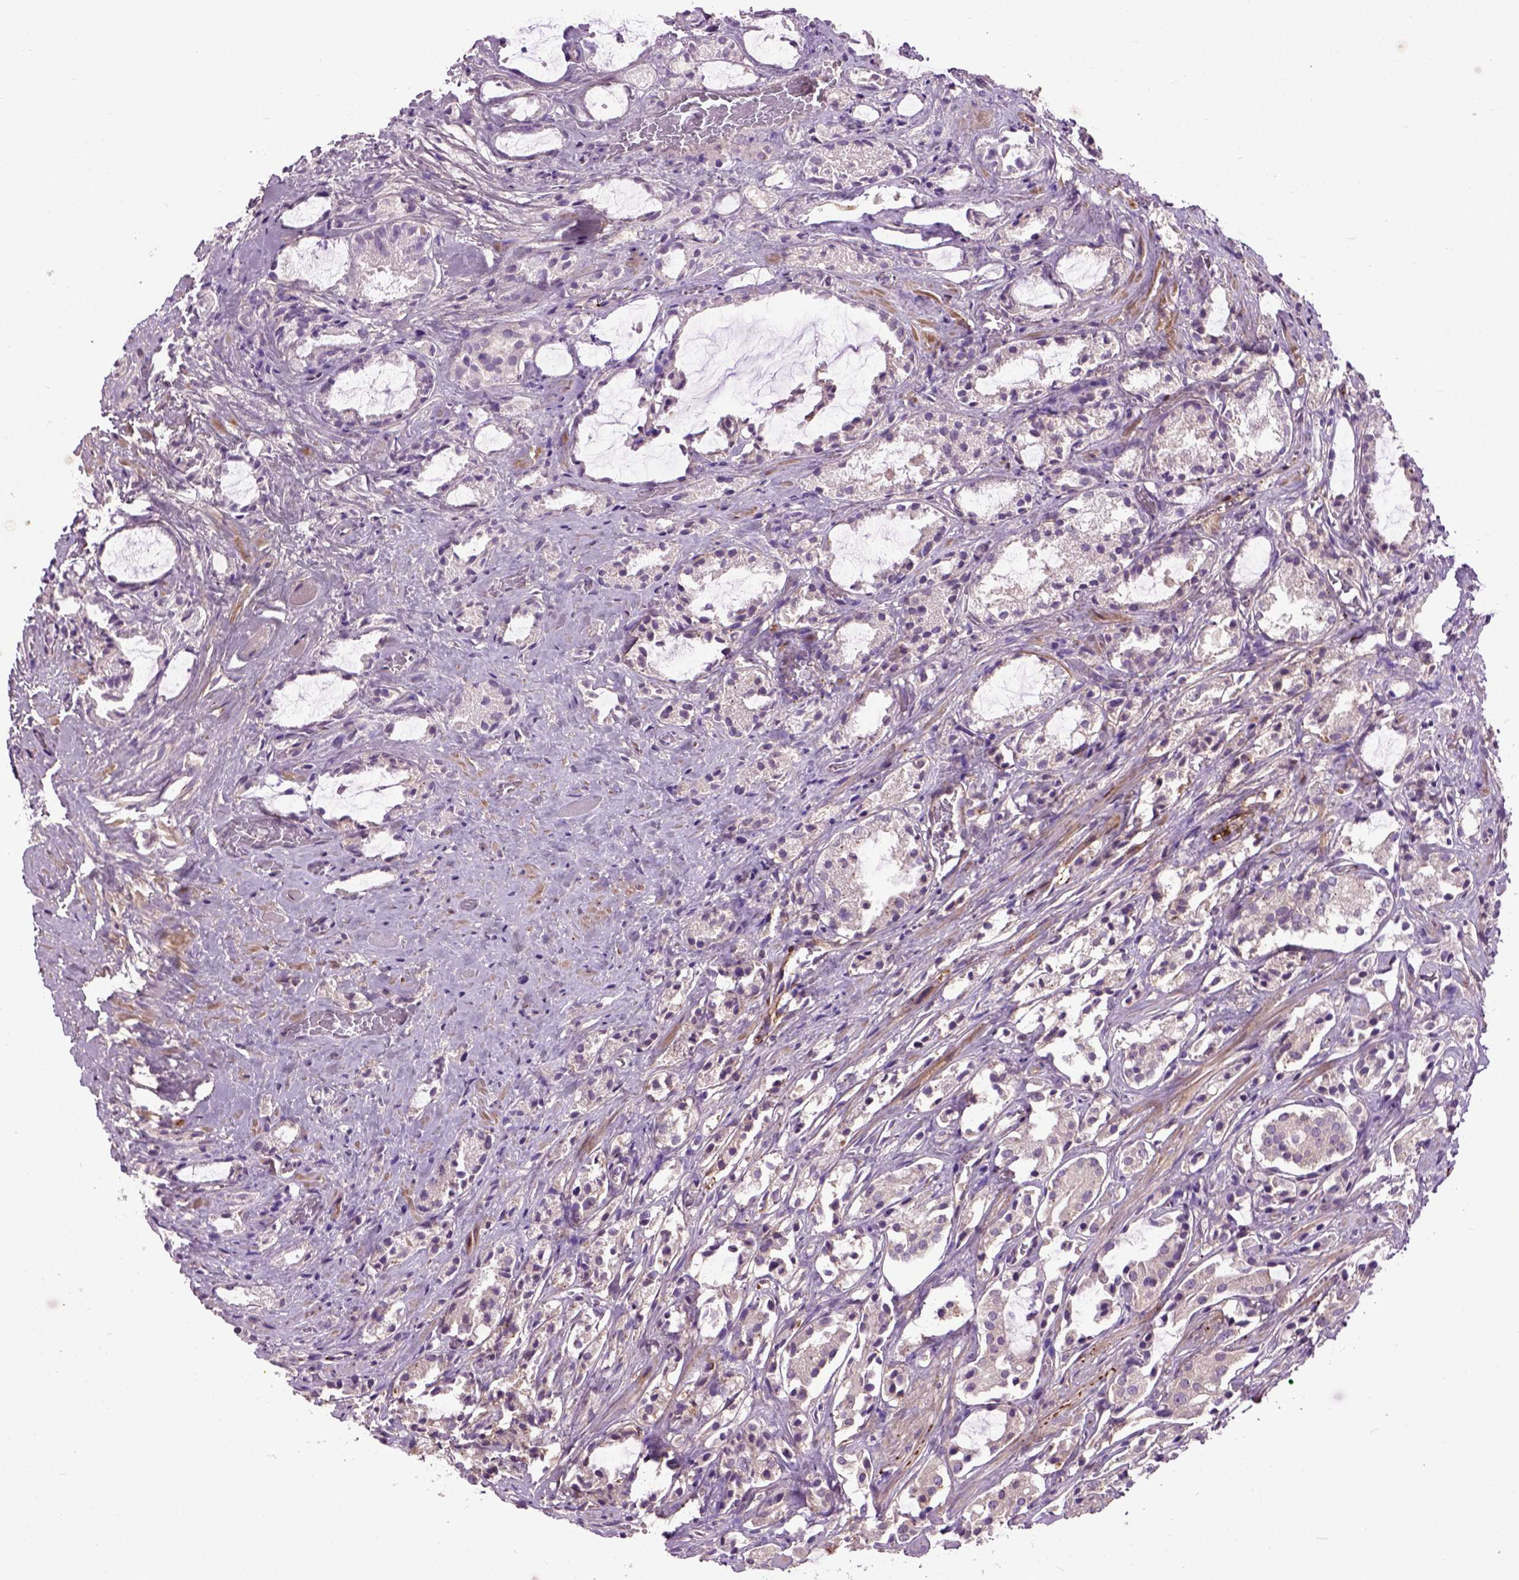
{"staining": {"intensity": "negative", "quantity": "none", "location": "none"}, "tissue": "prostate cancer", "cell_type": "Tumor cells", "image_type": "cancer", "snomed": [{"axis": "morphology", "description": "Adenocarcinoma, NOS"}, {"axis": "topography", "description": "Prostate"}], "caption": "This photomicrograph is of adenocarcinoma (prostate) stained with immunohistochemistry to label a protein in brown with the nuclei are counter-stained blue. There is no positivity in tumor cells.", "gene": "MAPT", "patient": {"sex": "male", "age": 66}}